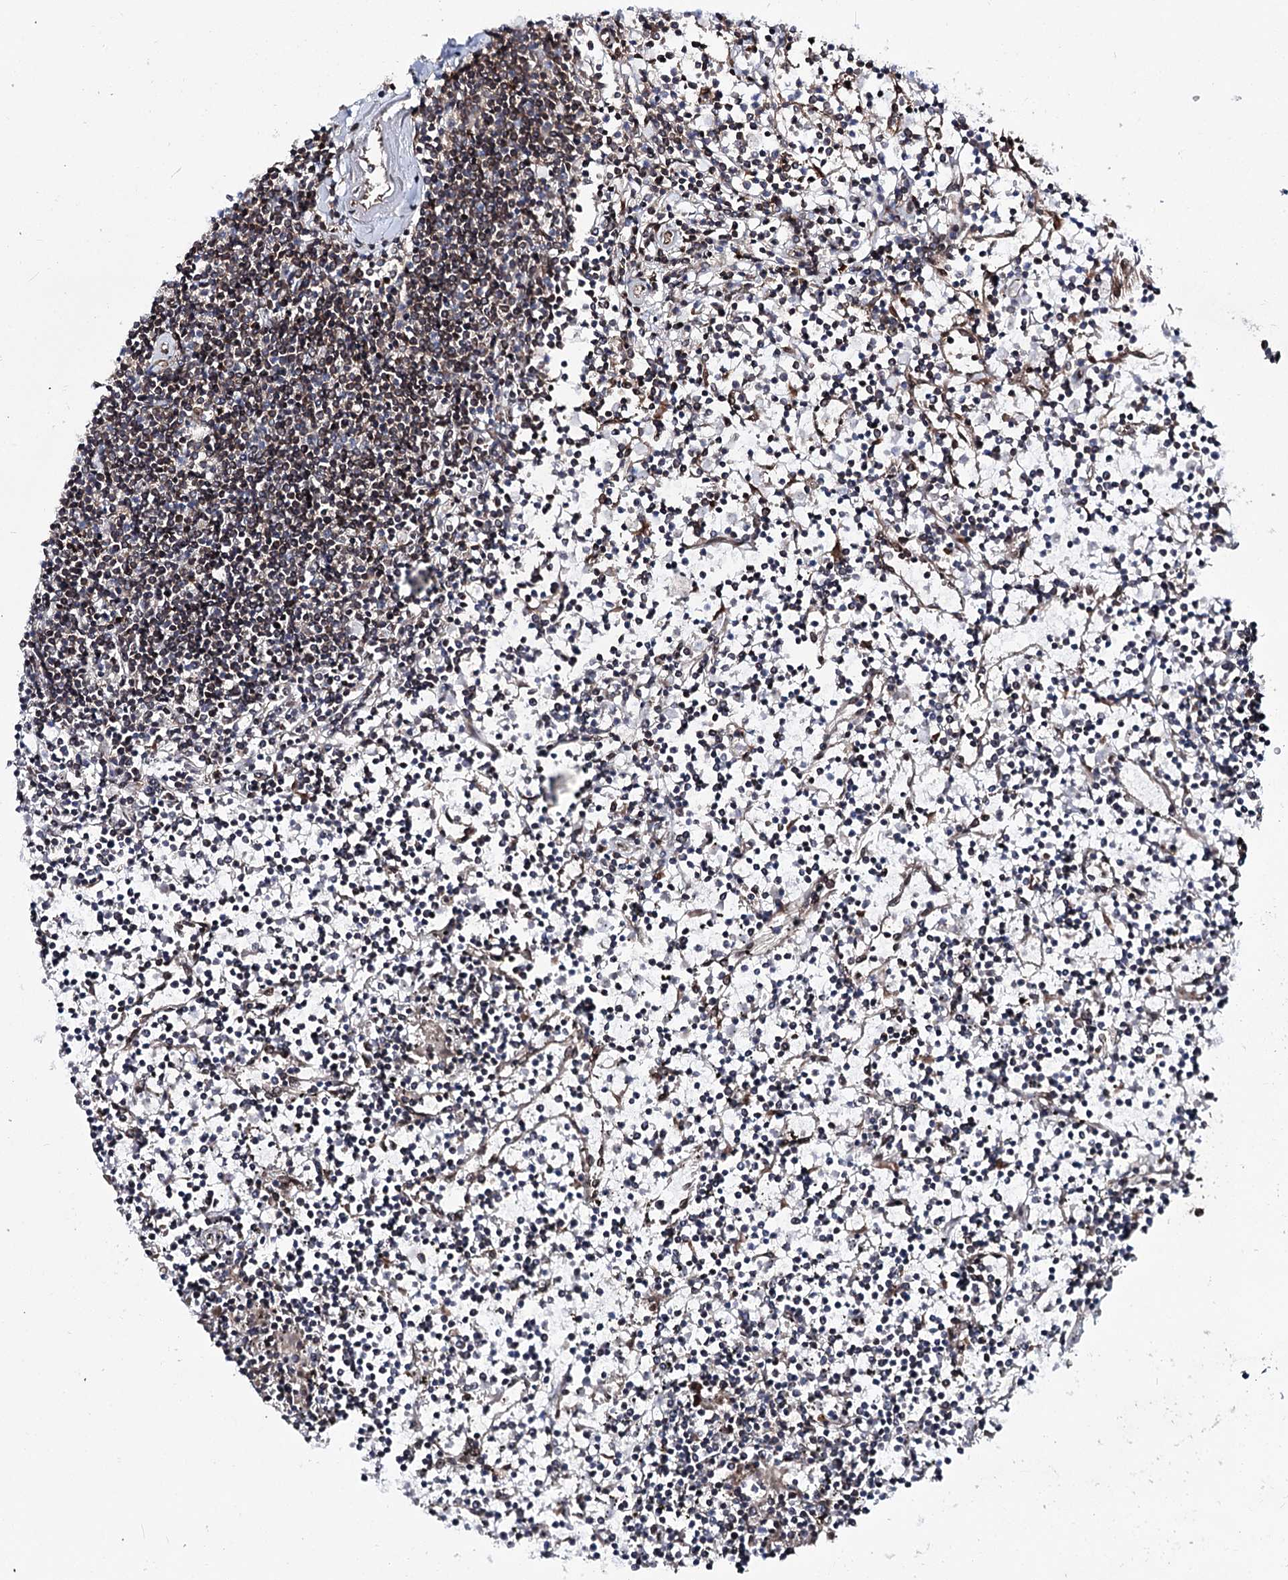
{"staining": {"intensity": "negative", "quantity": "none", "location": "none"}, "tissue": "lymphoma", "cell_type": "Tumor cells", "image_type": "cancer", "snomed": [{"axis": "morphology", "description": "Malignant lymphoma, non-Hodgkin's type, Low grade"}, {"axis": "topography", "description": "Spleen"}], "caption": "The immunohistochemistry (IHC) image has no significant positivity in tumor cells of lymphoma tissue. The staining is performed using DAB (3,3'-diaminobenzidine) brown chromogen with nuclei counter-stained in using hematoxylin.", "gene": "FGFR1OP2", "patient": {"sex": "female", "age": 19}}